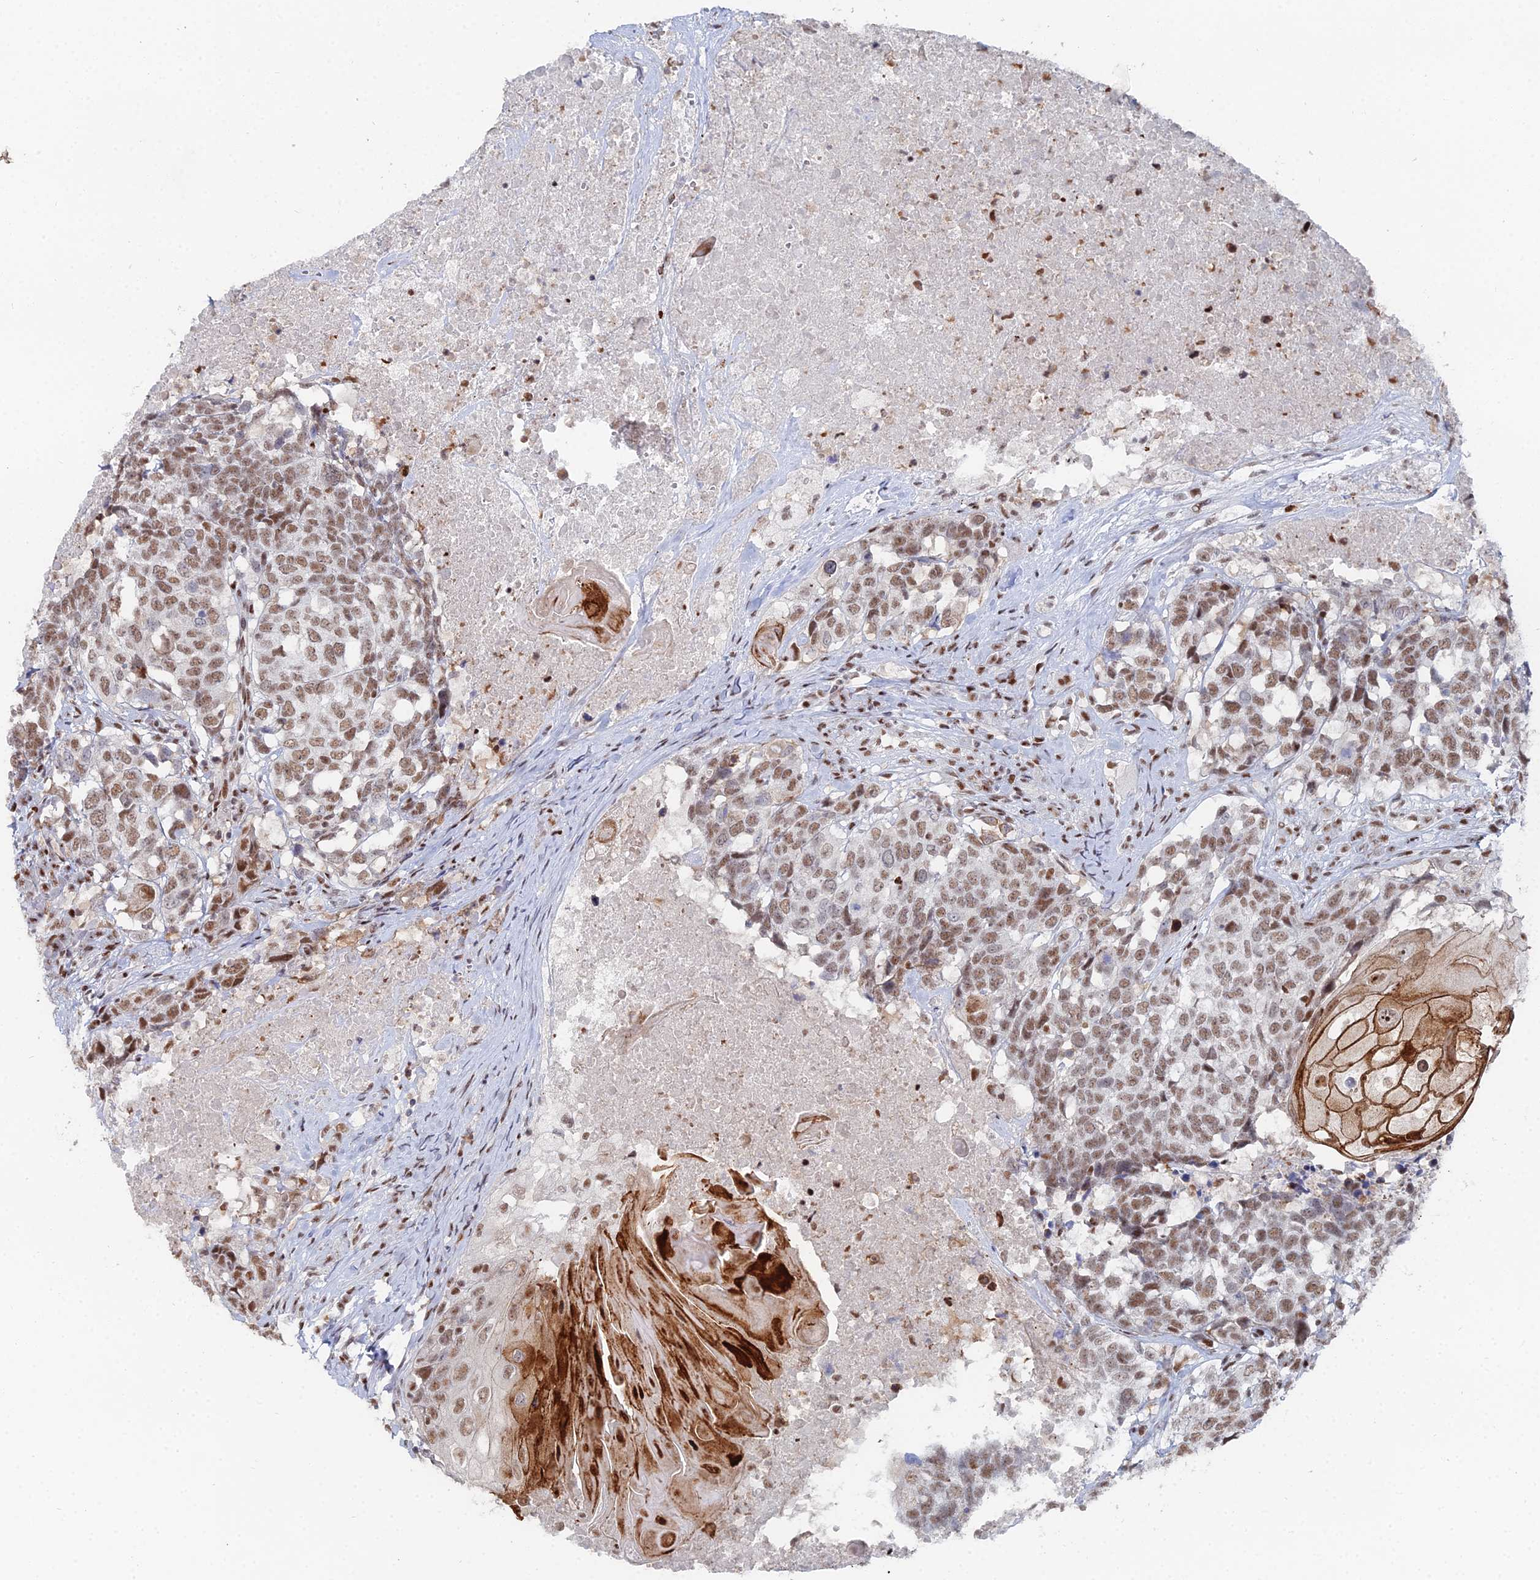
{"staining": {"intensity": "moderate", "quantity": ">75%", "location": "nuclear"}, "tissue": "head and neck cancer", "cell_type": "Tumor cells", "image_type": "cancer", "snomed": [{"axis": "morphology", "description": "Squamous cell carcinoma, NOS"}, {"axis": "topography", "description": "Head-Neck"}], "caption": "Immunohistochemical staining of human squamous cell carcinoma (head and neck) reveals moderate nuclear protein expression in about >75% of tumor cells.", "gene": "GSC2", "patient": {"sex": "male", "age": 66}}